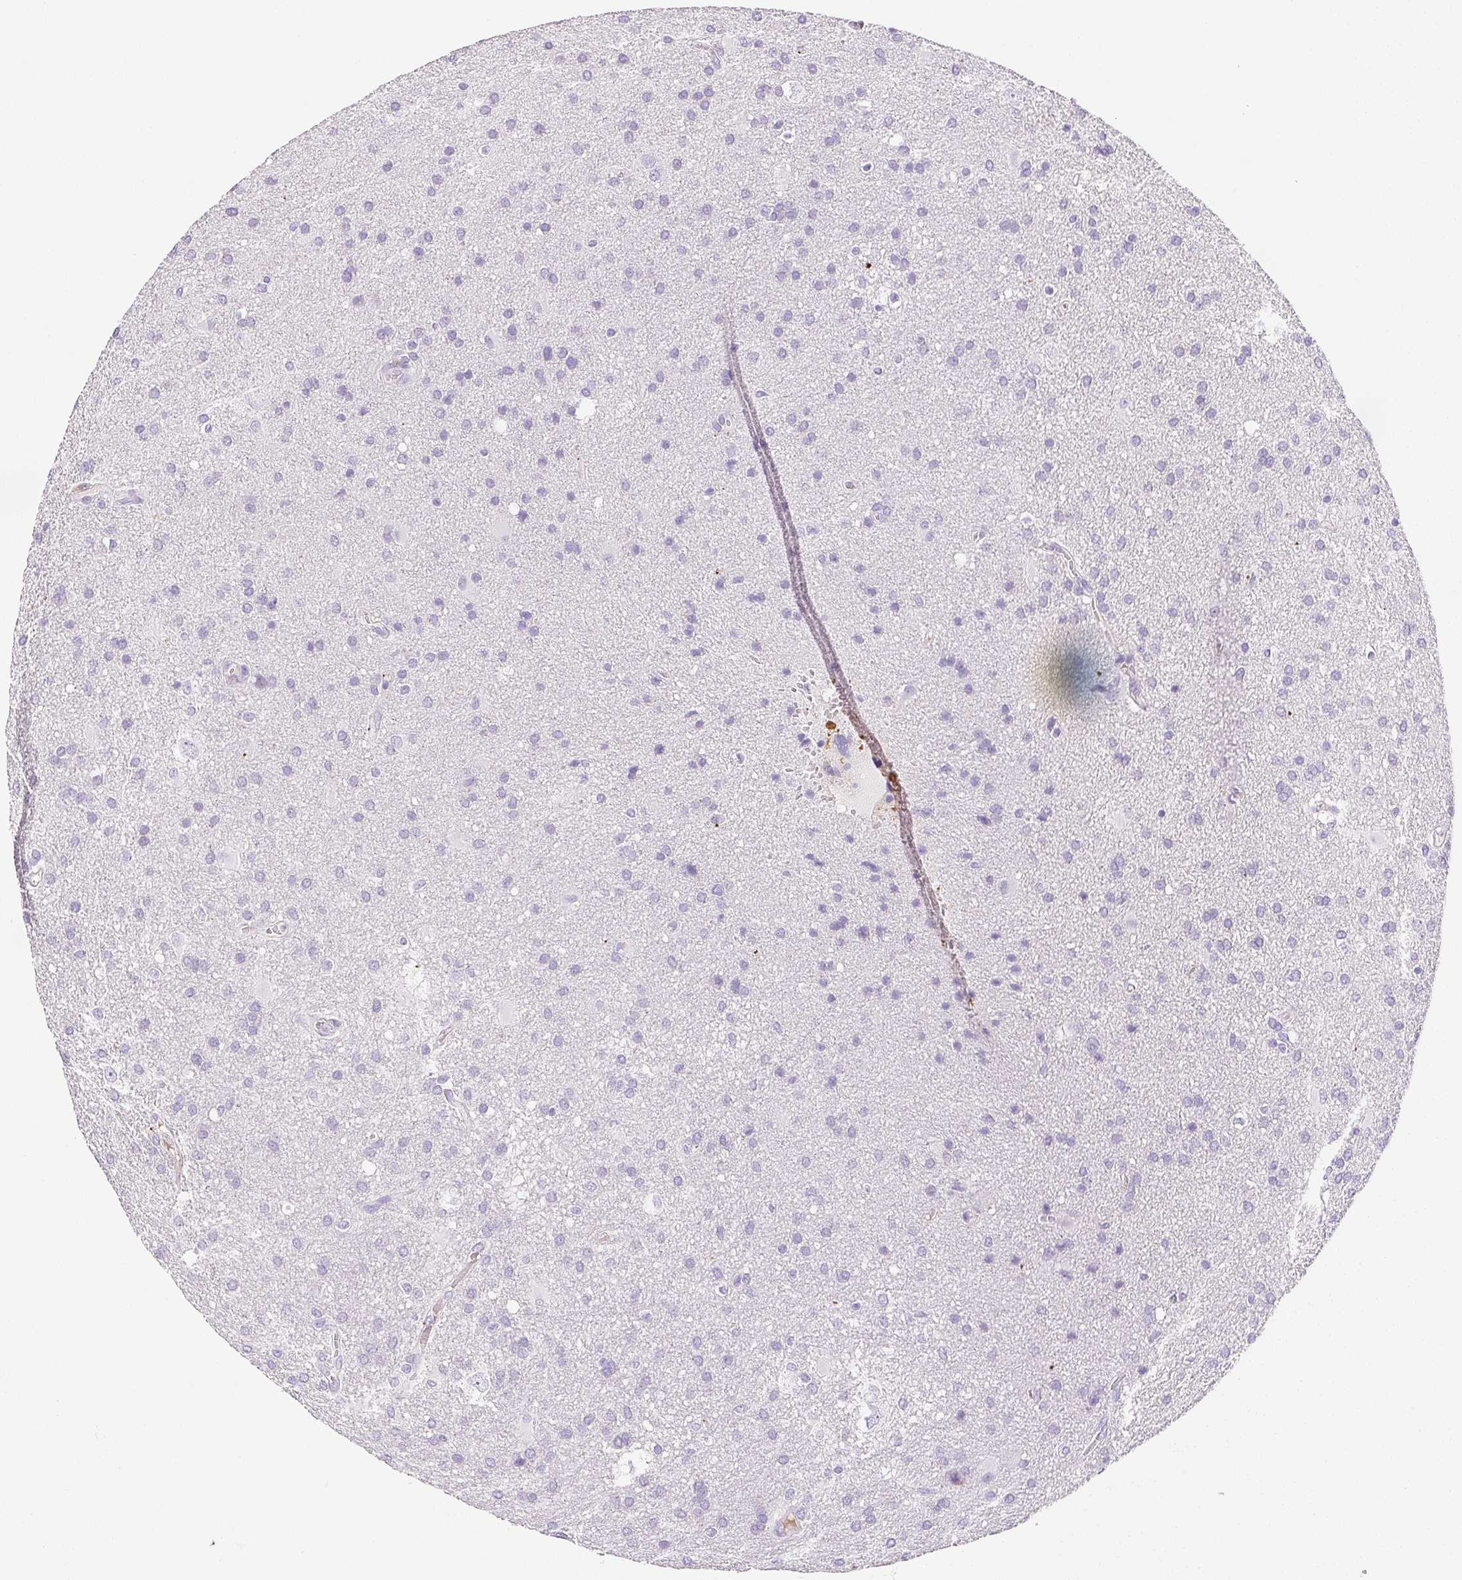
{"staining": {"intensity": "negative", "quantity": "none", "location": "none"}, "tissue": "glioma", "cell_type": "Tumor cells", "image_type": "cancer", "snomed": [{"axis": "morphology", "description": "Glioma, malignant, Low grade"}, {"axis": "topography", "description": "Brain"}], "caption": "A photomicrograph of human glioma is negative for staining in tumor cells.", "gene": "VTN", "patient": {"sex": "male", "age": 66}}